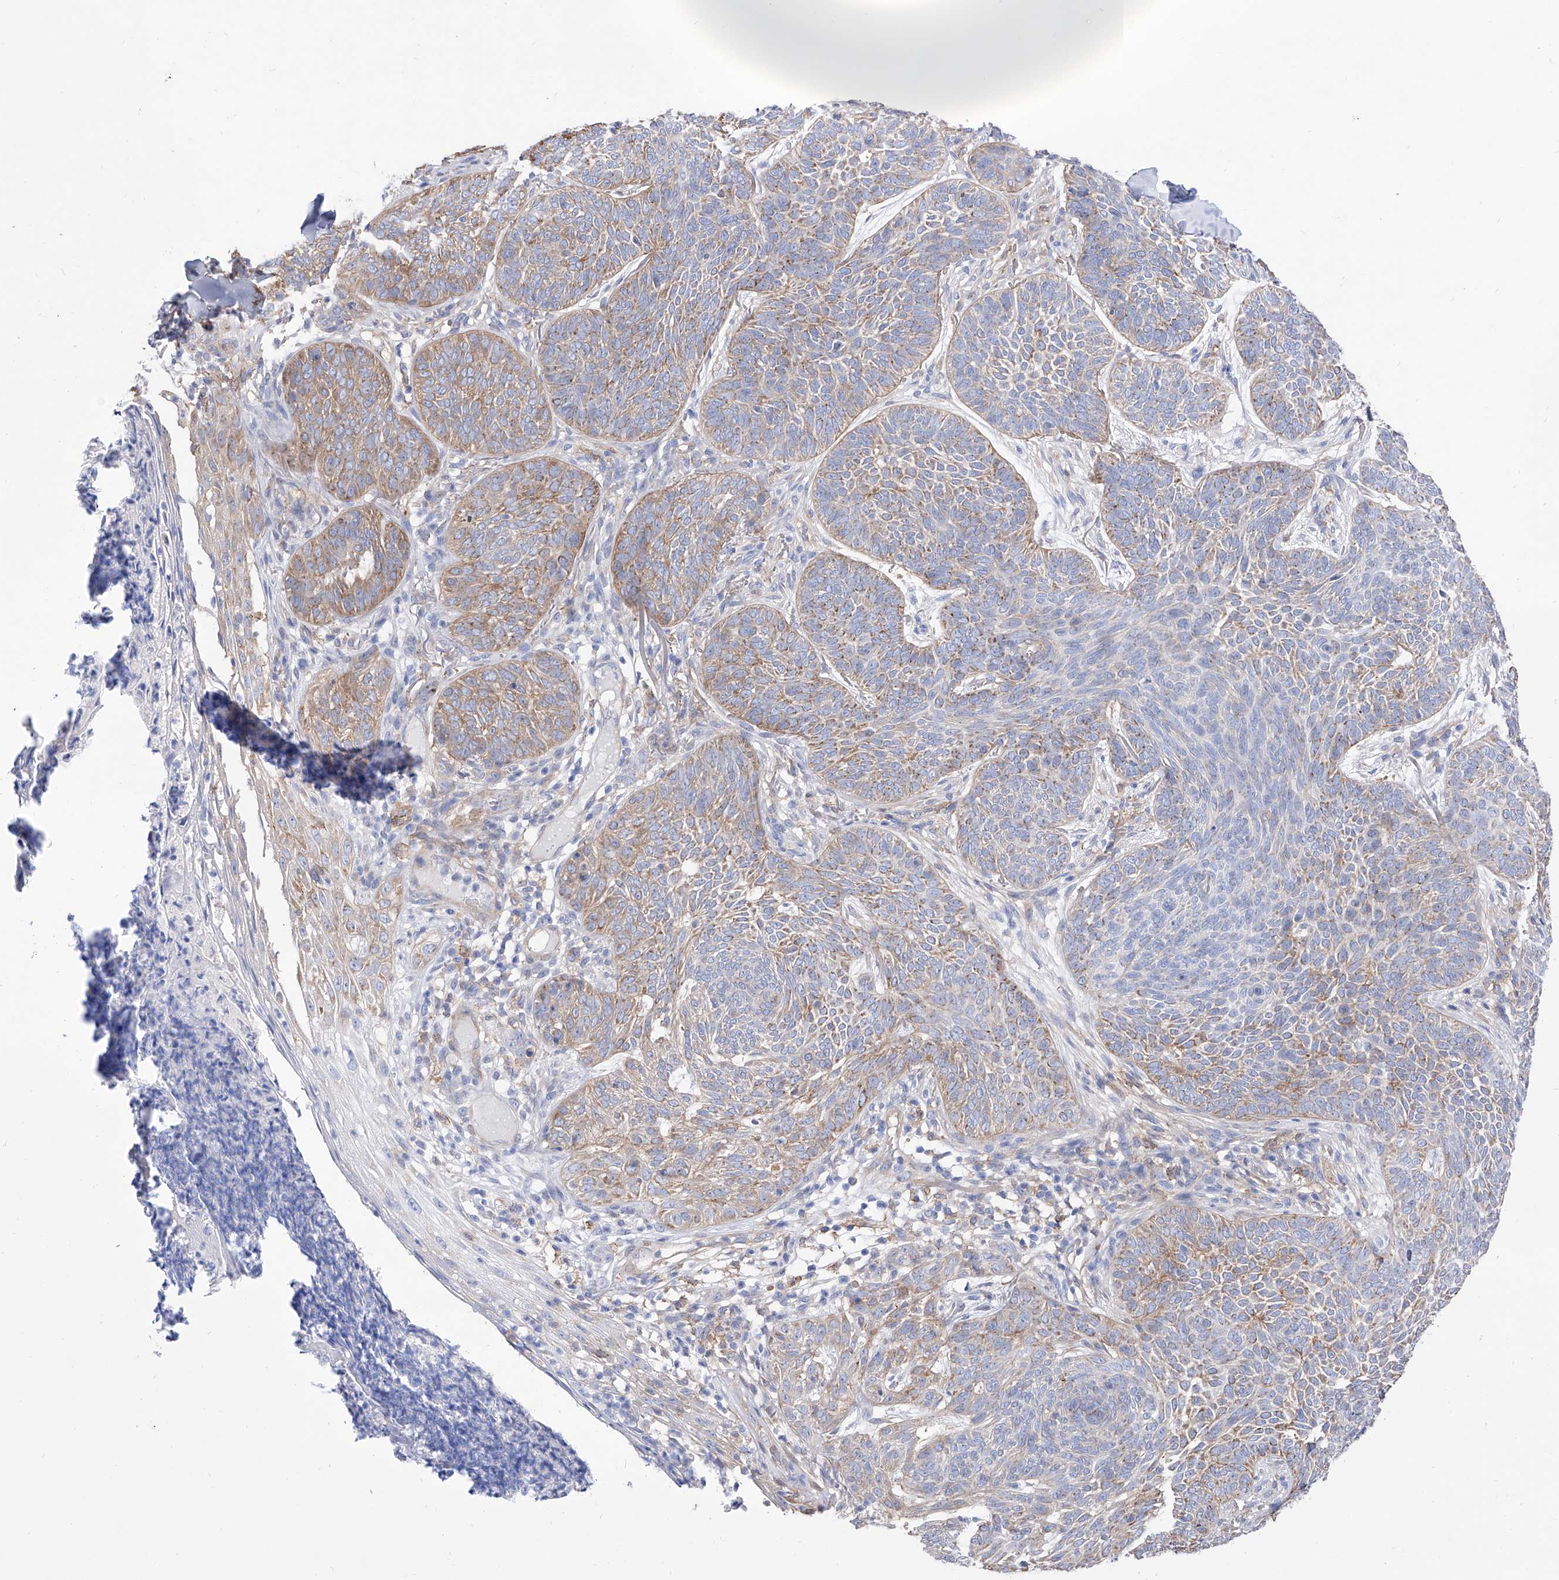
{"staining": {"intensity": "moderate", "quantity": "25%-75%", "location": "cytoplasmic/membranous"}, "tissue": "skin cancer", "cell_type": "Tumor cells", "image_type": "cancer", "snomed": [{"axis": "morphology", "description": "Basal cell carcinoma"}, {"axis": "topography", "description": "Skin"}], "caption": "Moderate cytoplasmic/membranous protein staining is appreciated in approximately 25%-75% of tumor cells in skin cancer.", "gene": "ZNF653", "patient": {"sex": "male", "age": 85}}